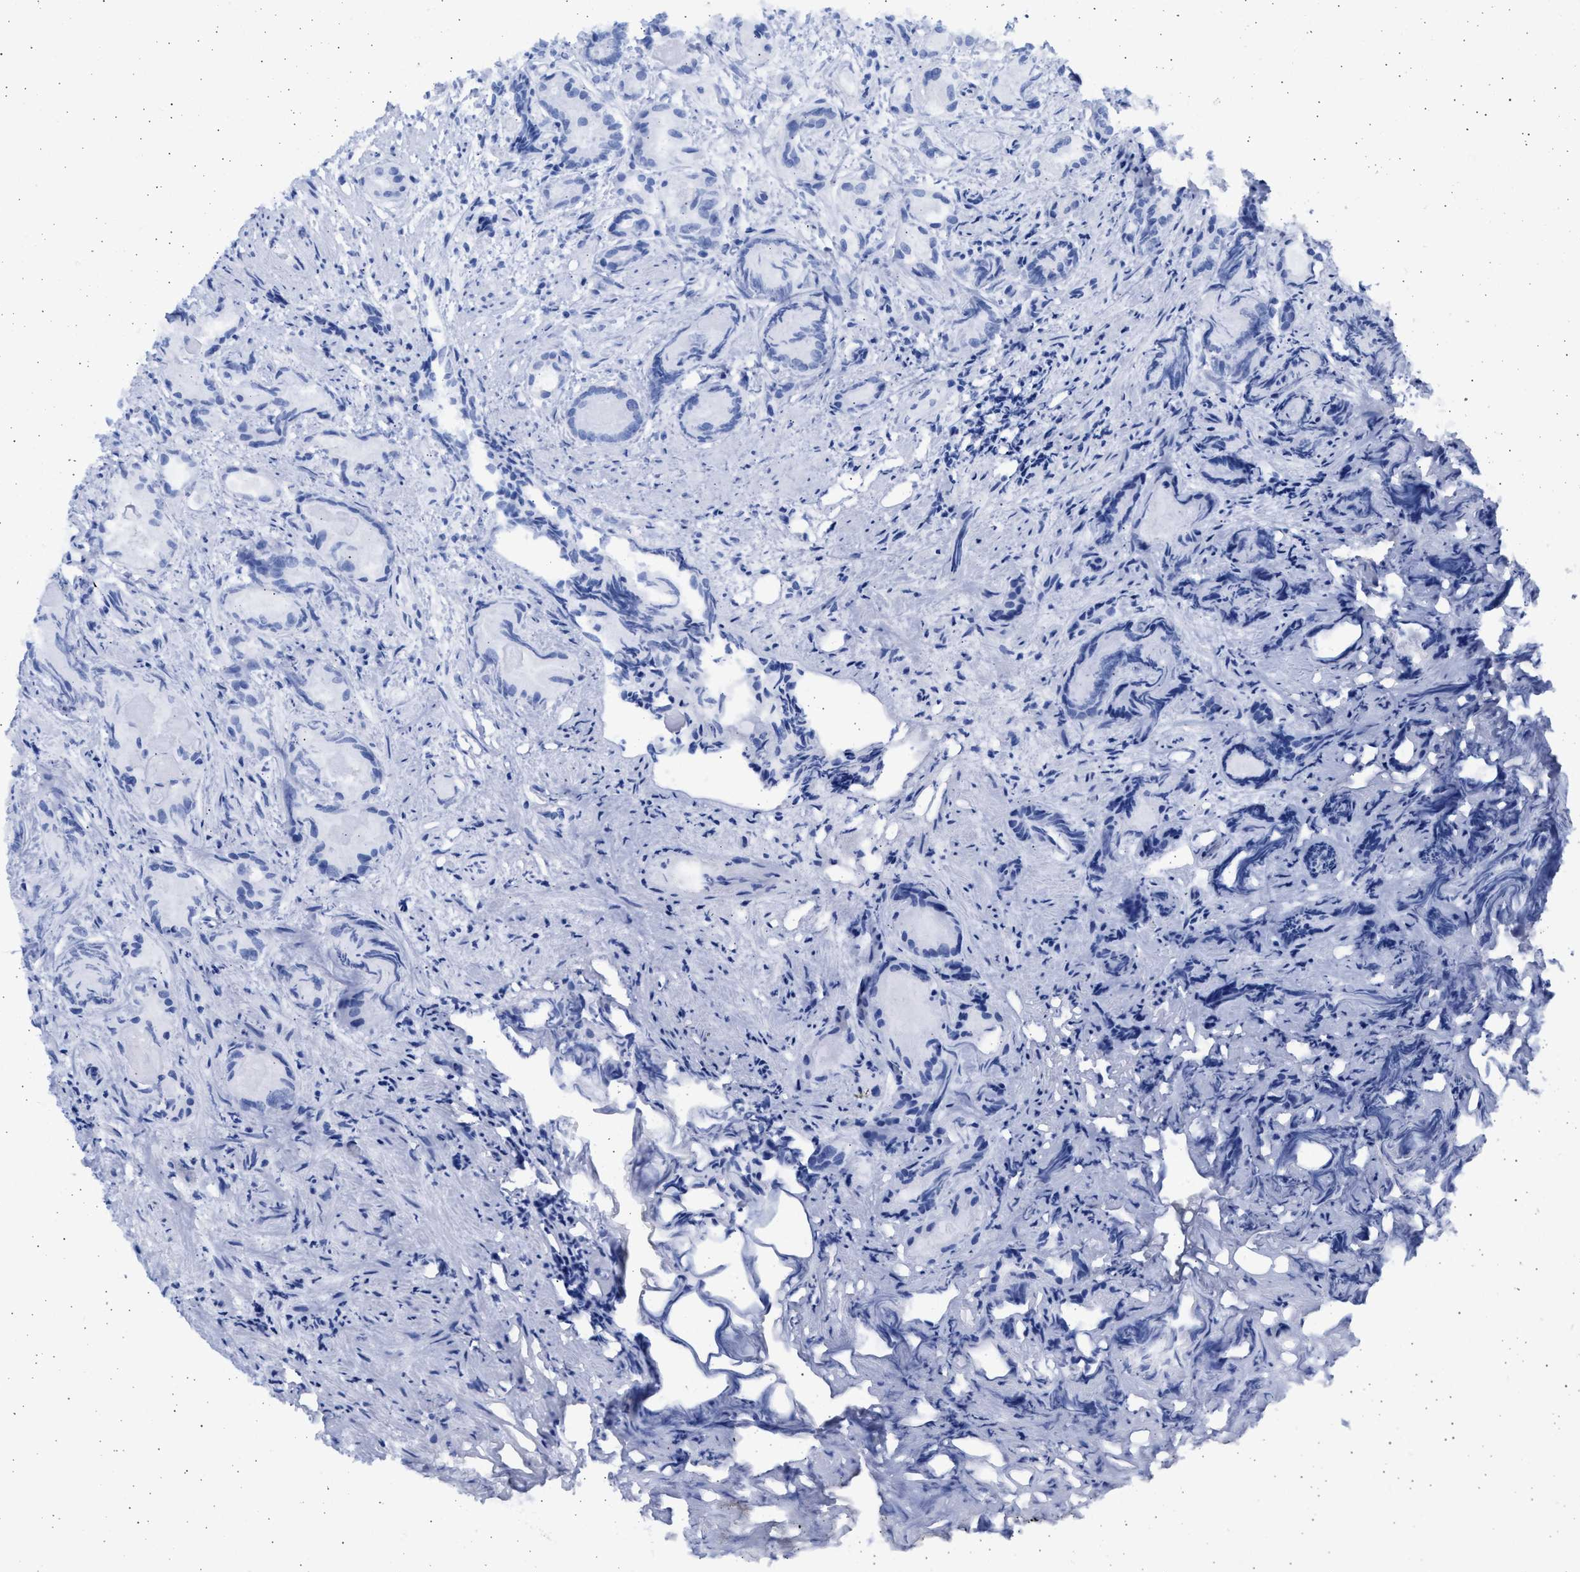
{"staining": {"intensity": "negative", "quantity": "none", "location": "none"}, "tissue": "prostate cancer", "cell_type": "Tumor cells", "image_type": "cancer", "snomed": [{"axis": "morphology", "description": "Adenocarcinoma, Low grade"}, {"axis": "topography", "description": "Prostate"}], "caption": "Tumor cells are negative for protein expression in human low-grade adenocarcinoma (prostate).", "gene": "ALDOC", "patient": {"sex": "male", "age": 72}}